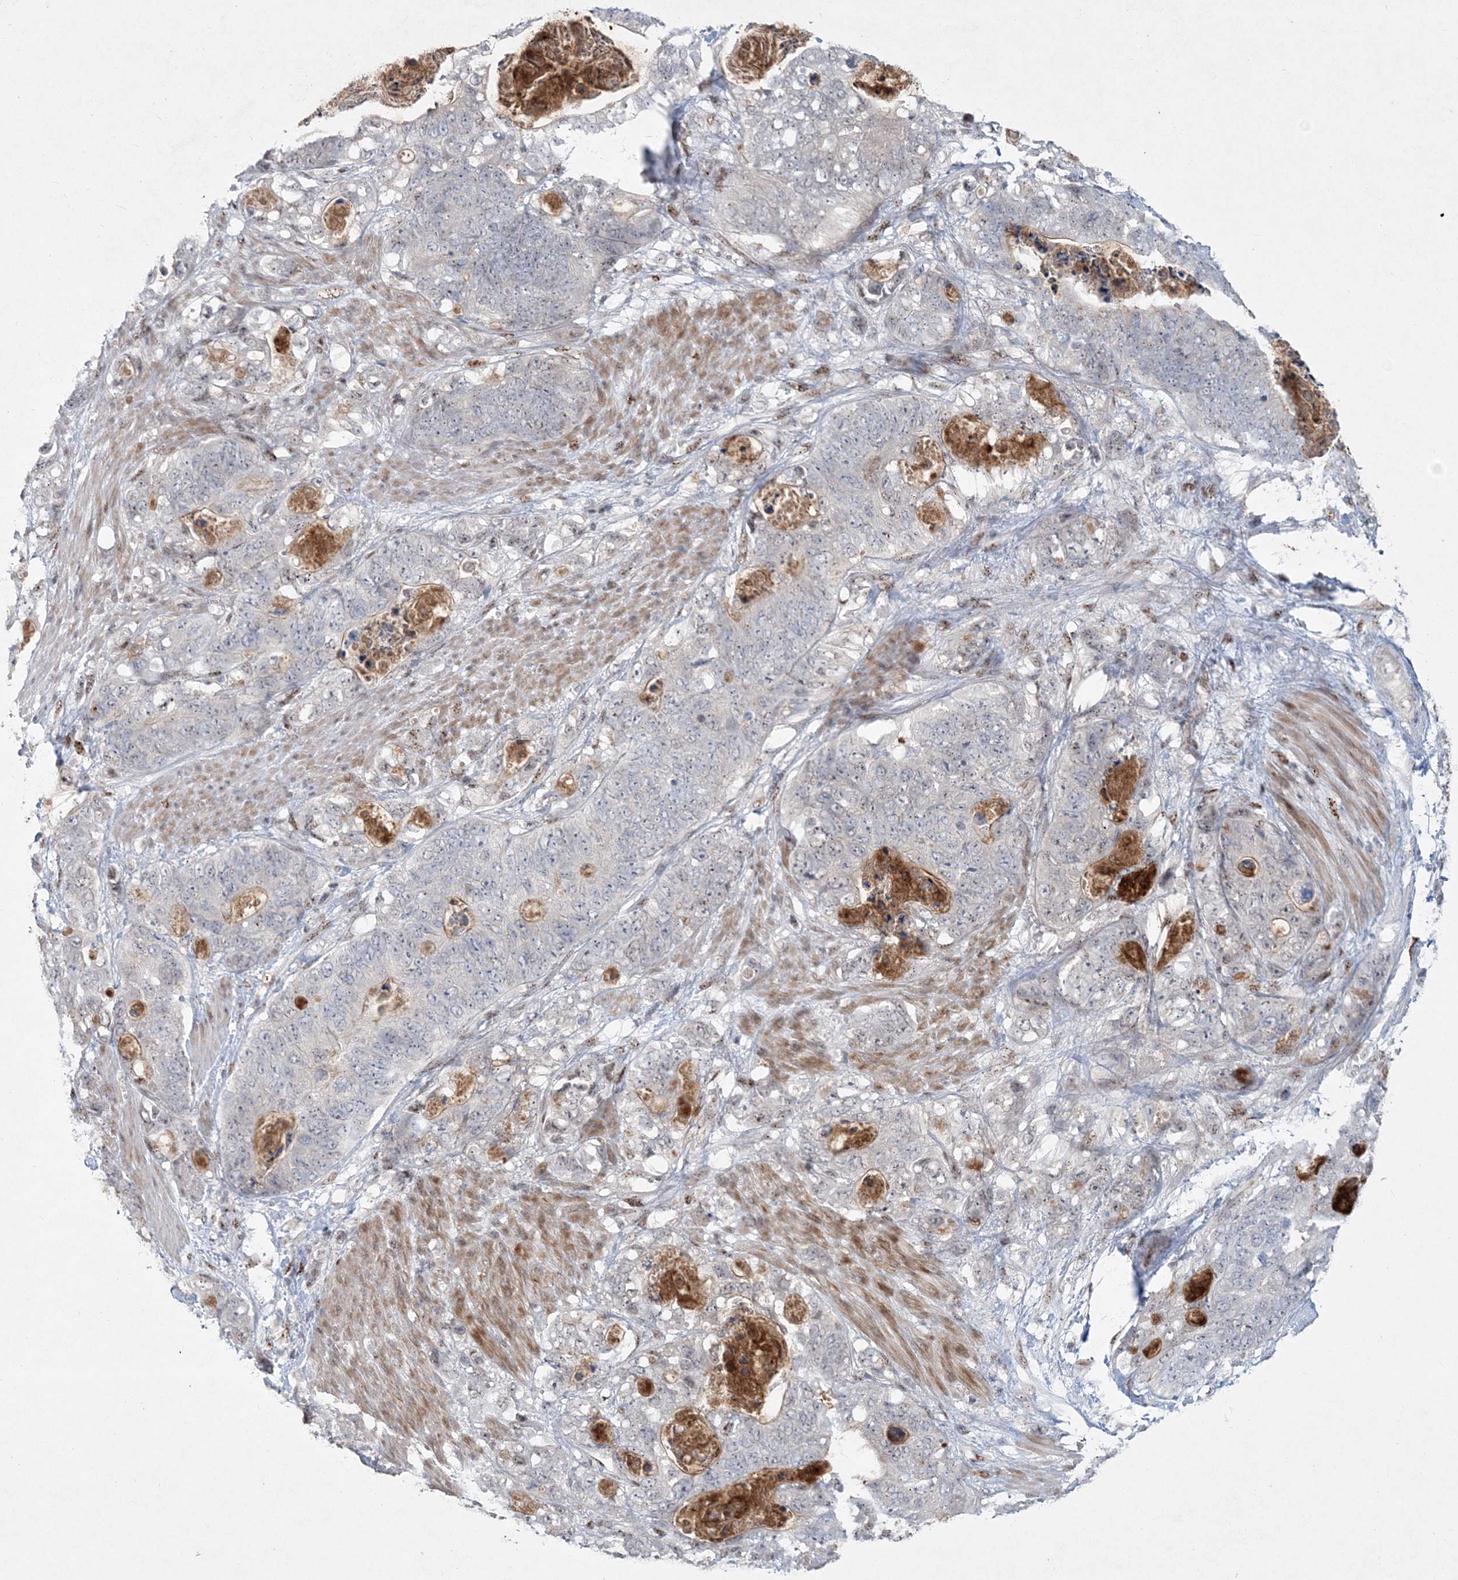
{"staining": {"intensity": "weak", "quantity": "<25%", "location": "cytoplasmic/membranous"}, "tissue": "stomach cancer", "cell_type": "Tumor cells", "image_type": "cancer", "snomed": [{"axis": "morphology", "description": "Normal tissue, NOS"}, {"axis": "morphology", "description": "Adenocarcinoma, NOS"}, {"axis": "topography", "description": "Stomach"}], "caption": "IHC image of neoplastic tissue: stomach cancer (adenocarcinoma) stained with DAB displays no significant protein staining in tumor cells.", "gene": "GIN1", "patient": {"sex": "female", "age": 89}}